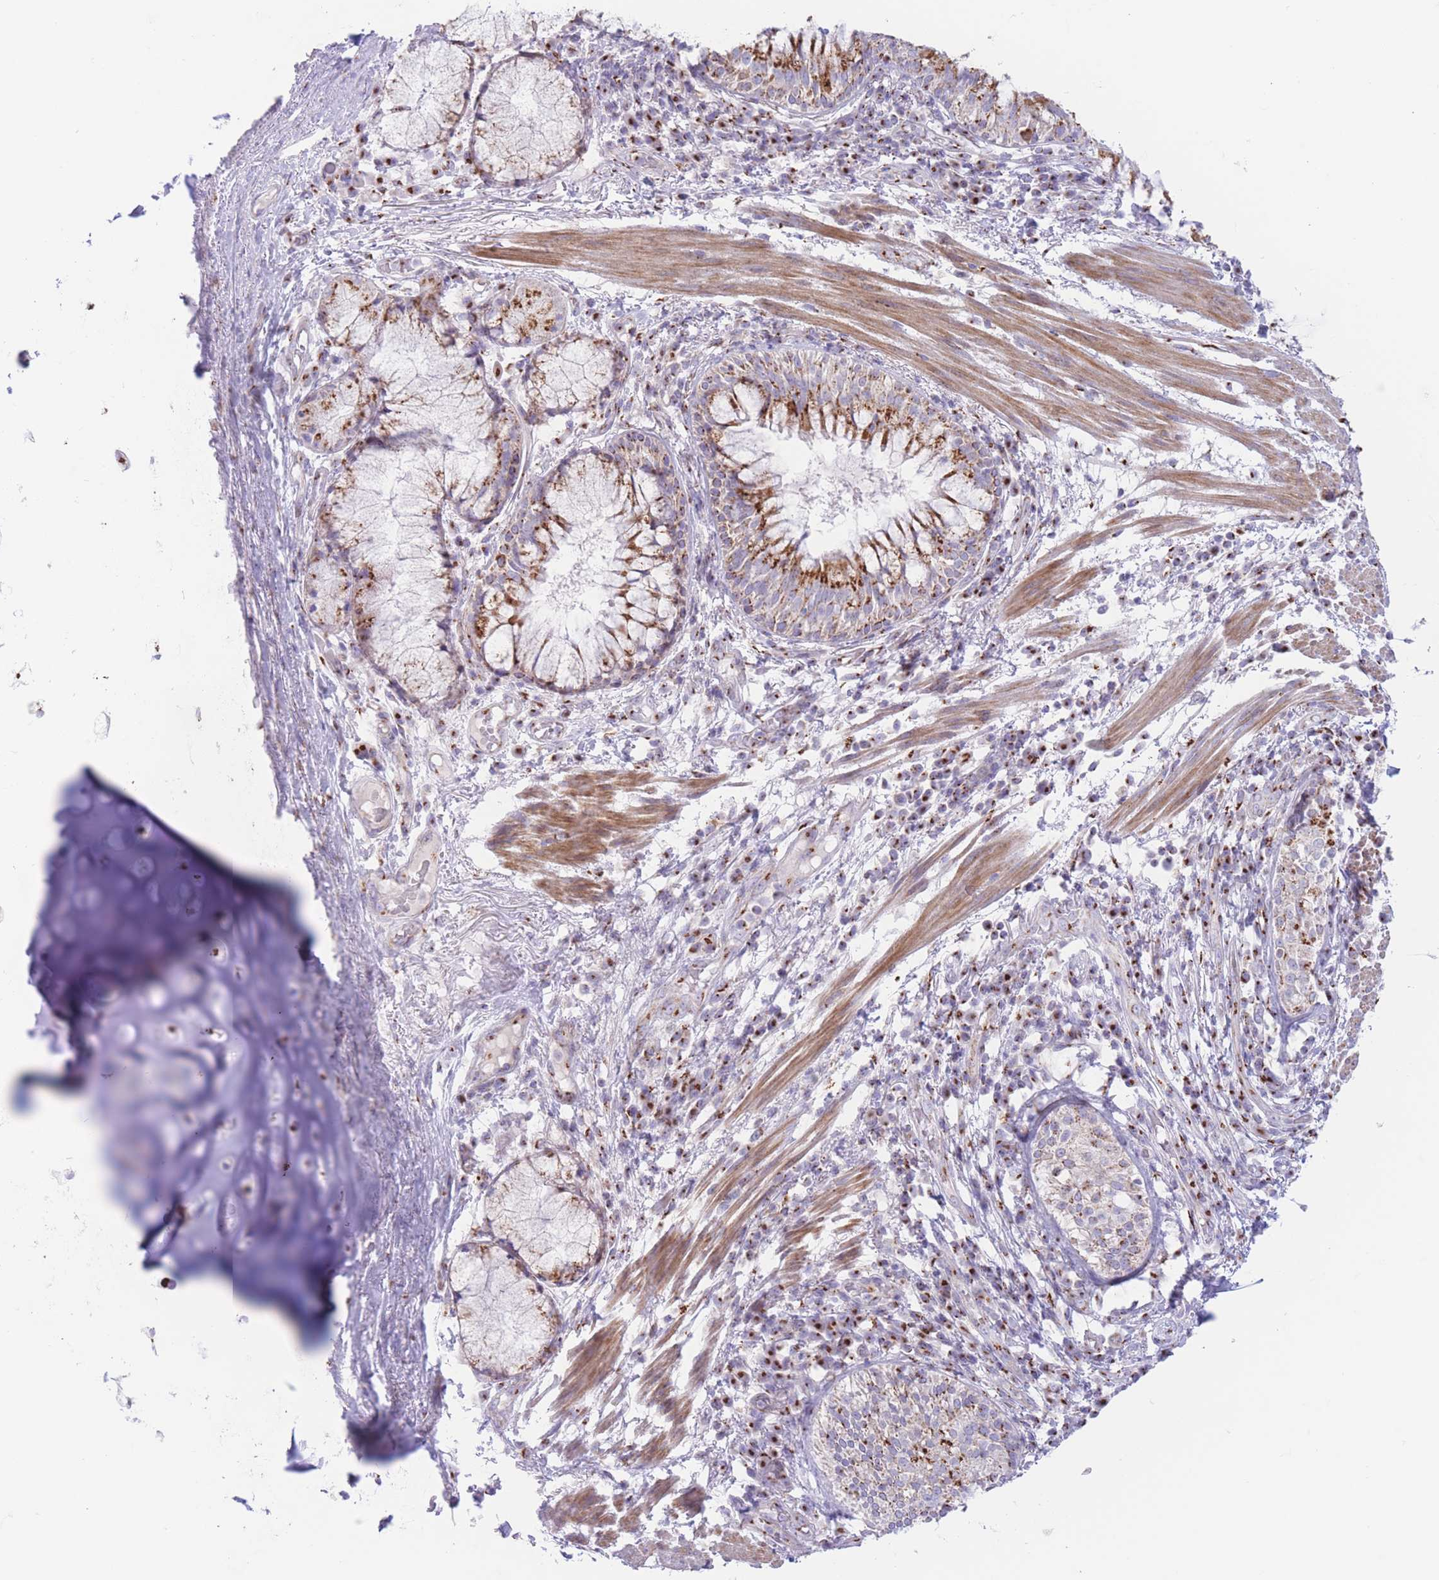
{"staining": {"intensity": "negative", "quantity": "none", "location": "none"}, "tissue": "adipose tissue", "cell_type": "Adipocytes", "image_type": "normal", "snomed": [{"axis": "morphology", "description": "Normal tissue, NOS"}, {"axis": "topography", "description": "Cartilage tissue"}, {"axis": "topography", "description": "Bronchus"}], "caption": "IHC of unremarkable adipose tissue displays no expression in adipocytes.", "gene": "MPND", "patient": {"sex": "male", "age": 56}}